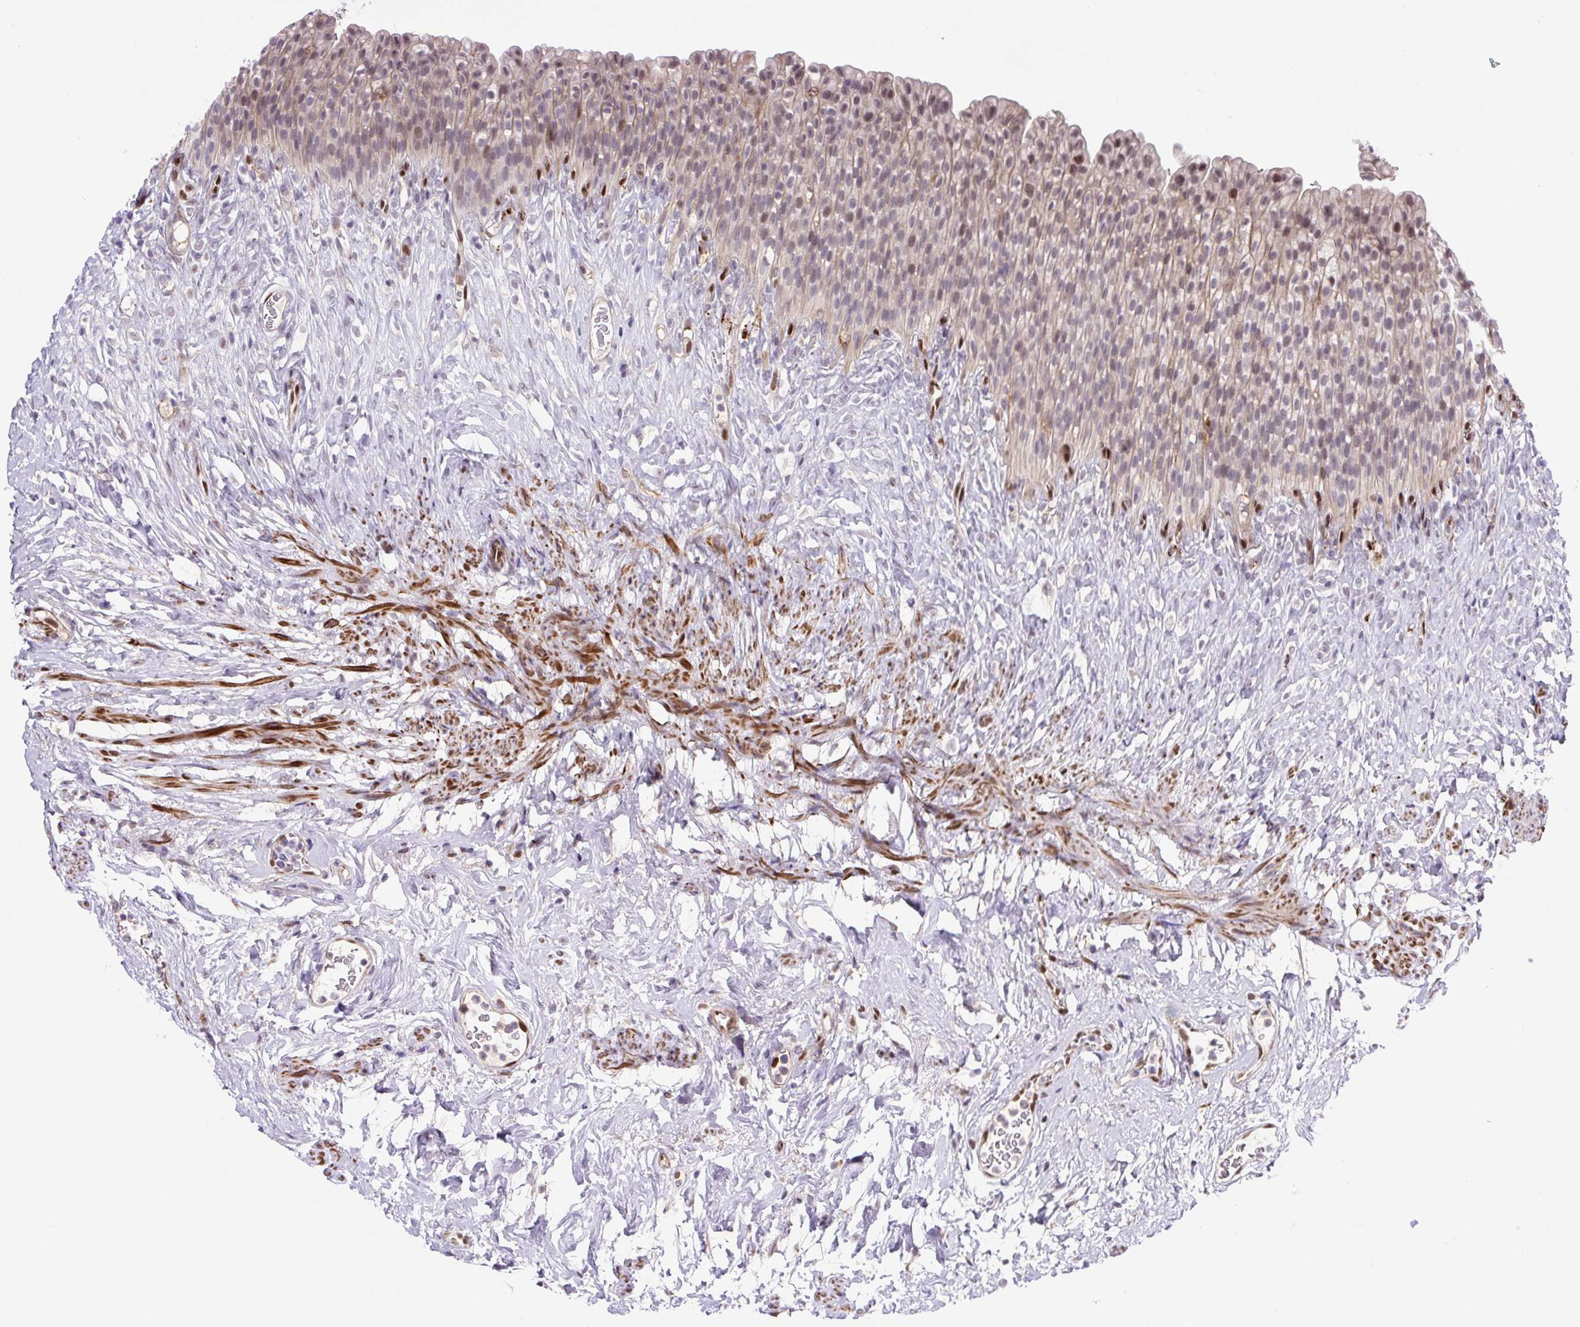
{"staining": {"intensity": "moderate", "quantity": "25%-75%", "location": "nuclear"}, "tissue": "urinary bladder", "cell_type": "Urothelial cells", "image_type": "normal", "snomed": [{"axis": "morphology", "description": "Normal tissue, NOS"}, {"axis": "topography", "description": "Urinary bladder"}, {"axis": "topography", "description": "Prostate"}], "caption": "A high-resolution photomicrograph shows immunohistochemistry (IHC) staining of normal urinary bladder, which reveals moderate nuclear expression in approximately 25%-75% of urothelial cells.", "gene": "ERG", "patient": {"sex": "male", "age": 76}}